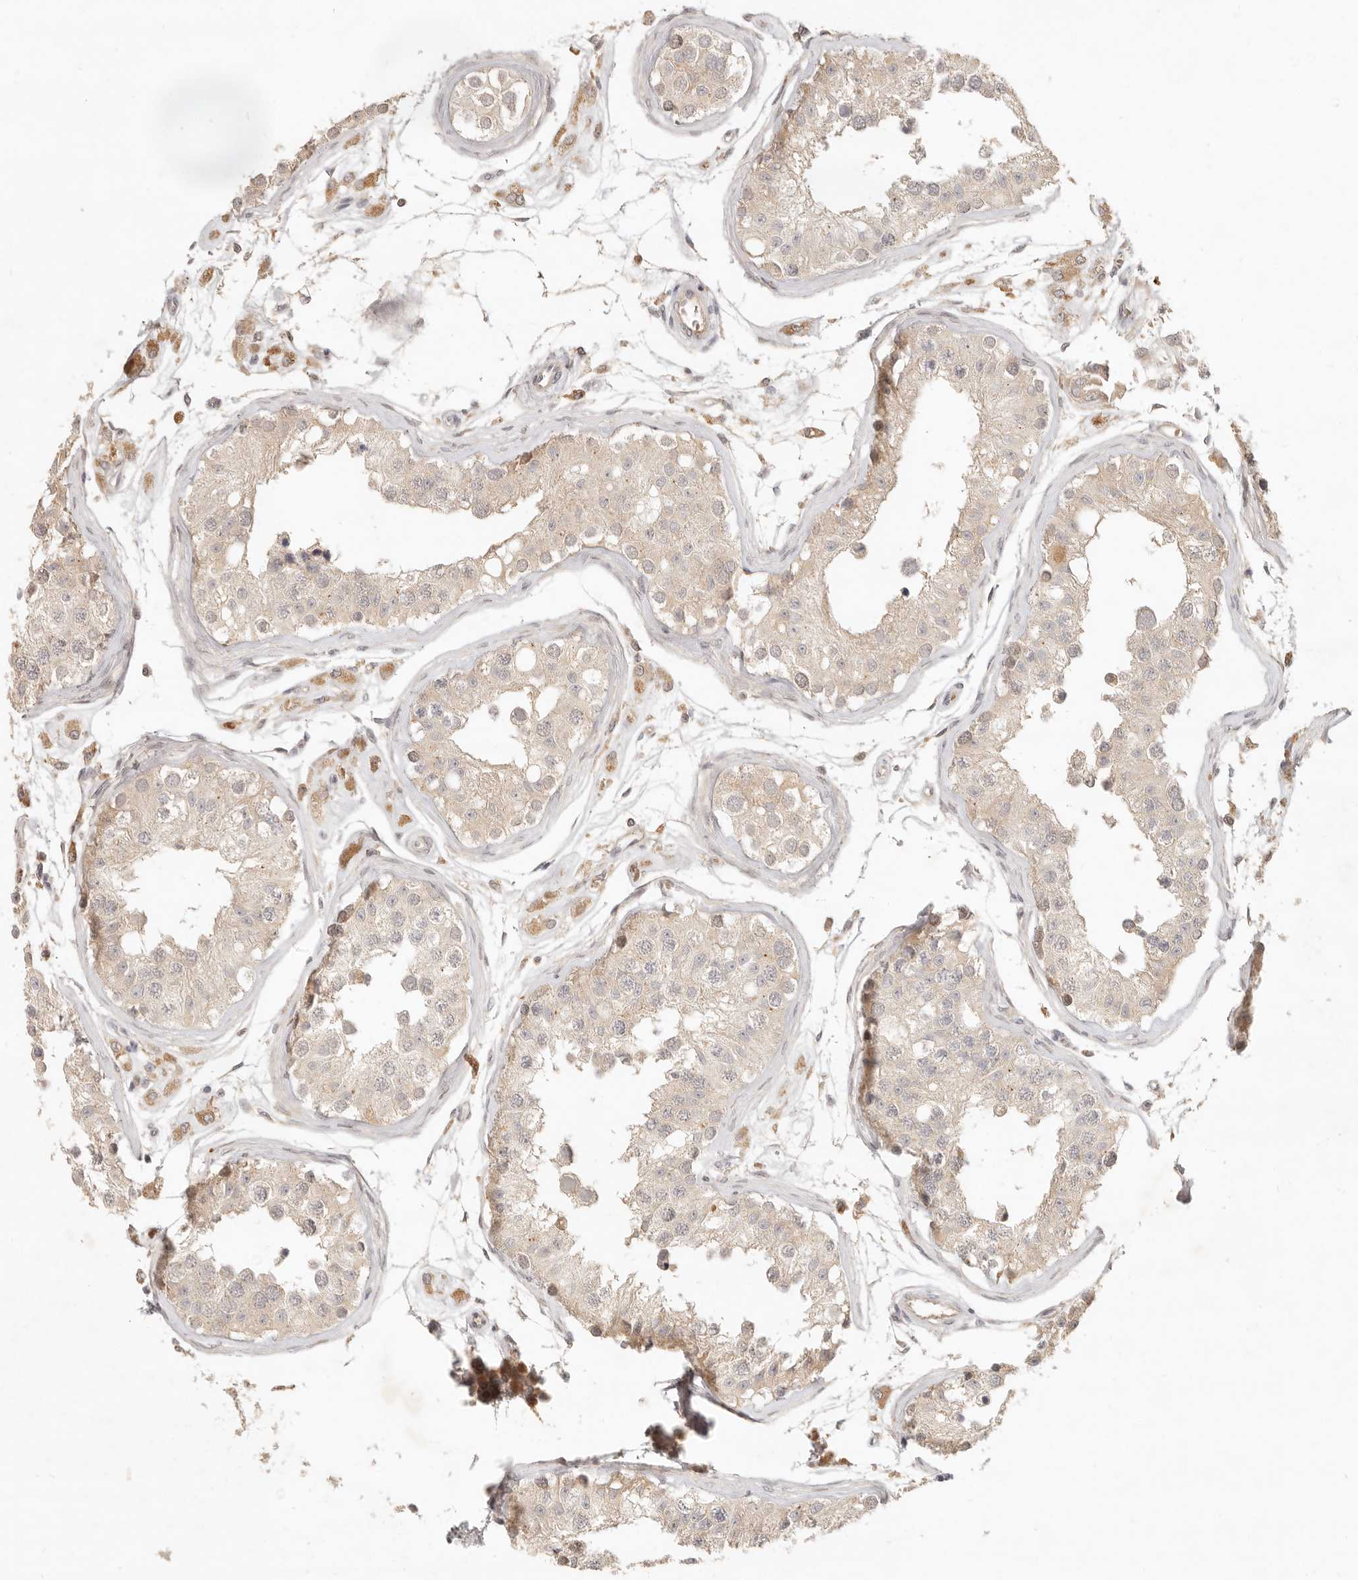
{"staining": {"intensity": "weak", "quantity": ">75%", "location": "cytoplasmic/membranous"}, "tissue": "testis", "cell_type": "Cells in seminiferous ducts", "image_type": "normal", "snomed": [{"axis": "morphology", "description": "Normal tissue, NOS"}, {"axis": "morphology", "description": "Adenocarcinoma, metastatic, NOS"}, {"axis": "topography", "description": "Testis"}], "caption": "Brown immunohistochemical staining in benign human testis displays weak cytoplasmic/membranous staining in about >75% of cells in seminiferous ducts. Nuclei are stained in blue.", "gene": "UBXN11", "patient": {"sex": "male", "age": 26}}